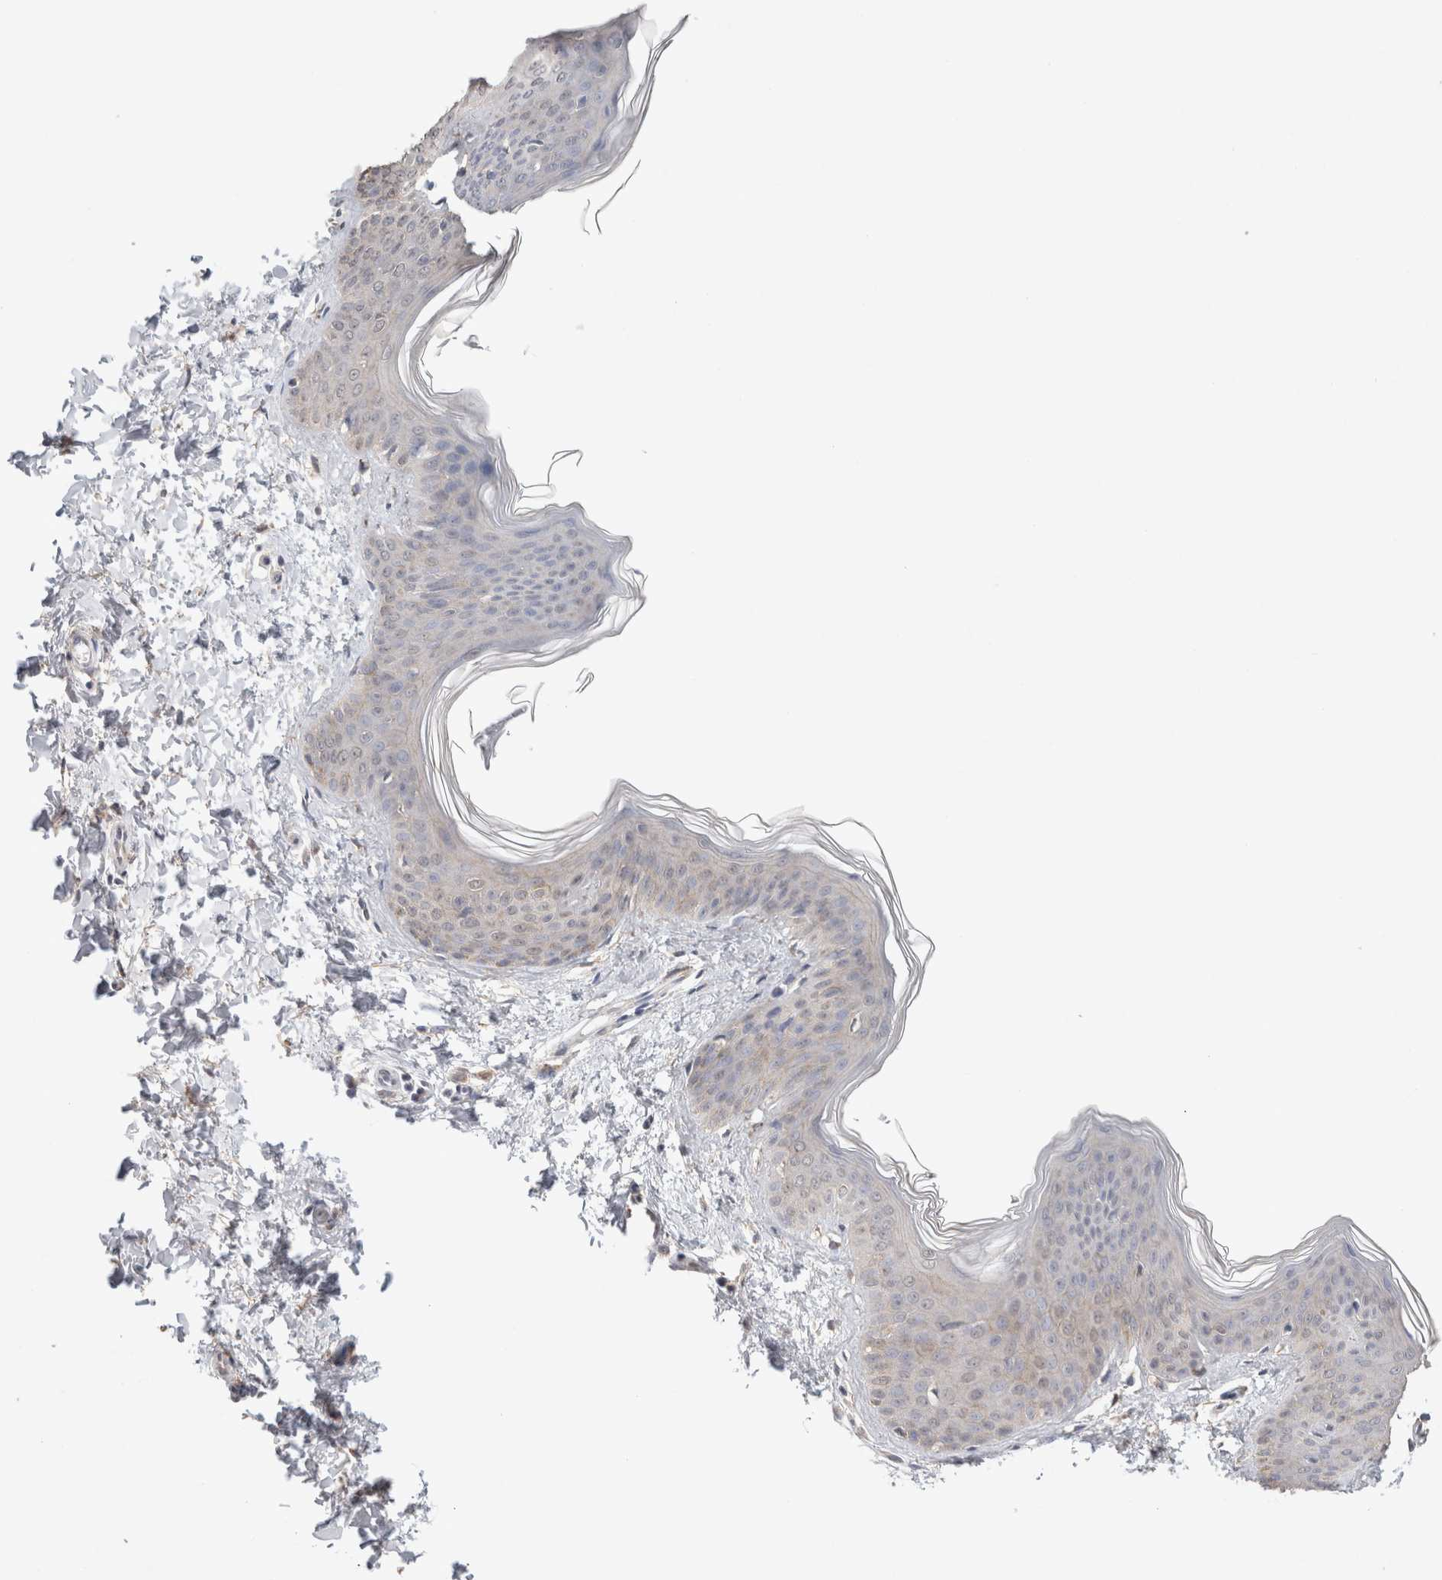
{"staining": {"intensity": "negative", "quantity": "none", "location": "none"}, "tissue": "skin", "cell_type": "Fibroblasts", "image_type": "normal", "snomed": [{"axis": "morphology", "description": "Normal tissue, NOS"}, {"axis": "topography", "description": "Skin"}], "caption": "This is a micrograph of immunohistochemistry staining of benign skin, which shows no expression in fibroblasts.", "gene": "RAB14", "patient": {"sex": "female", "age": 17}}